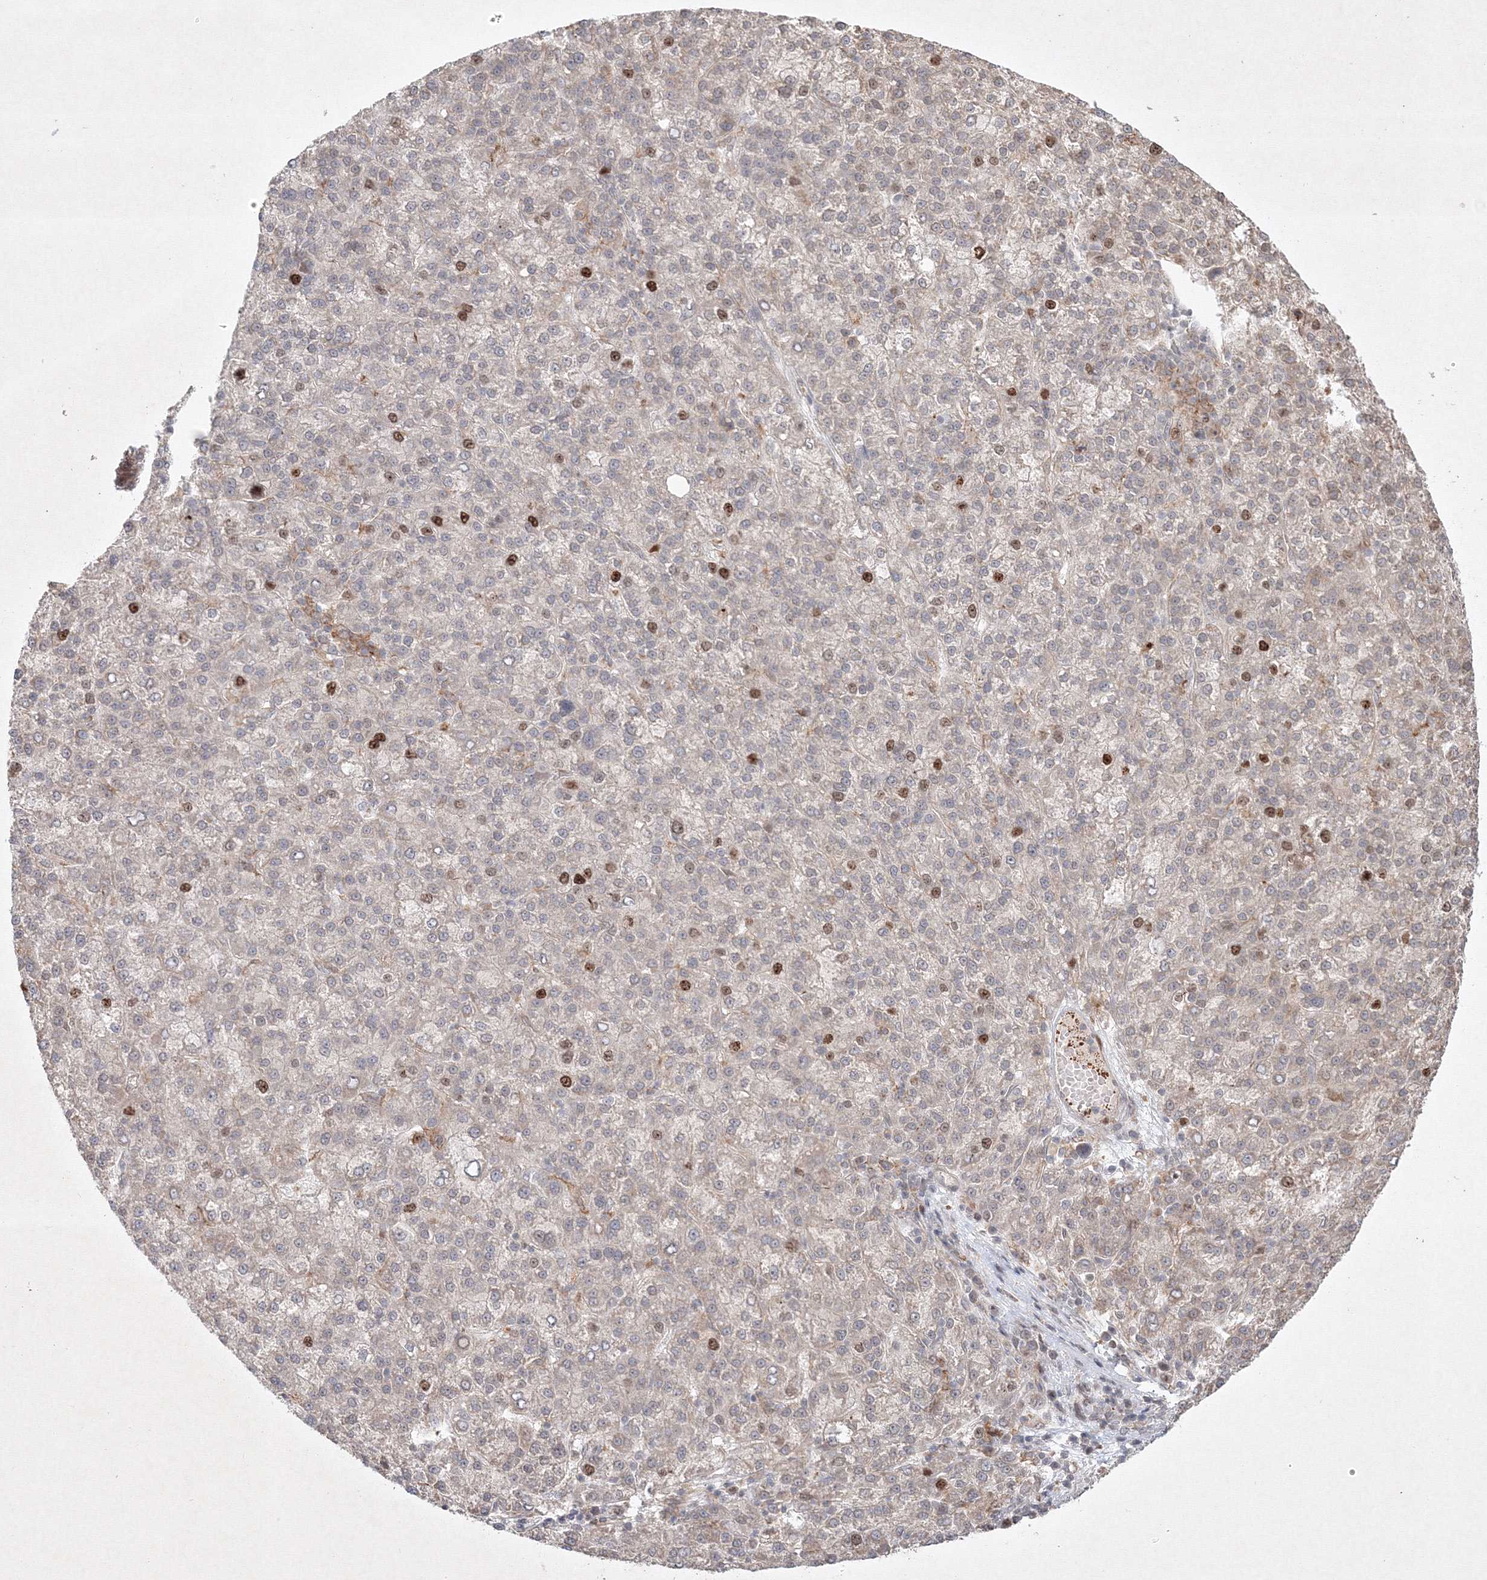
{"staining": {"intensity": "strong", "quantity": "<25%", "location": "nuclear"}, "tissue": "liver cancer", "cell_type": "Tumor cells", "image_type": "cancer", "snomed": [{"axis": "morphology", "description": "Carcinoma, Hepatocellular, NOS"}, {"axis": "topography", "description": "Liver"}], "caption": "Immunohistochemical staining of liver cancer shows medium levels of strong nuclear positivity in about <25% of tumor cells. (brown staining indicates protein expression, while blue staining denotes nuclei).", "gene": "KIF20A", "patient": {"sex": "female", "age": 58}}